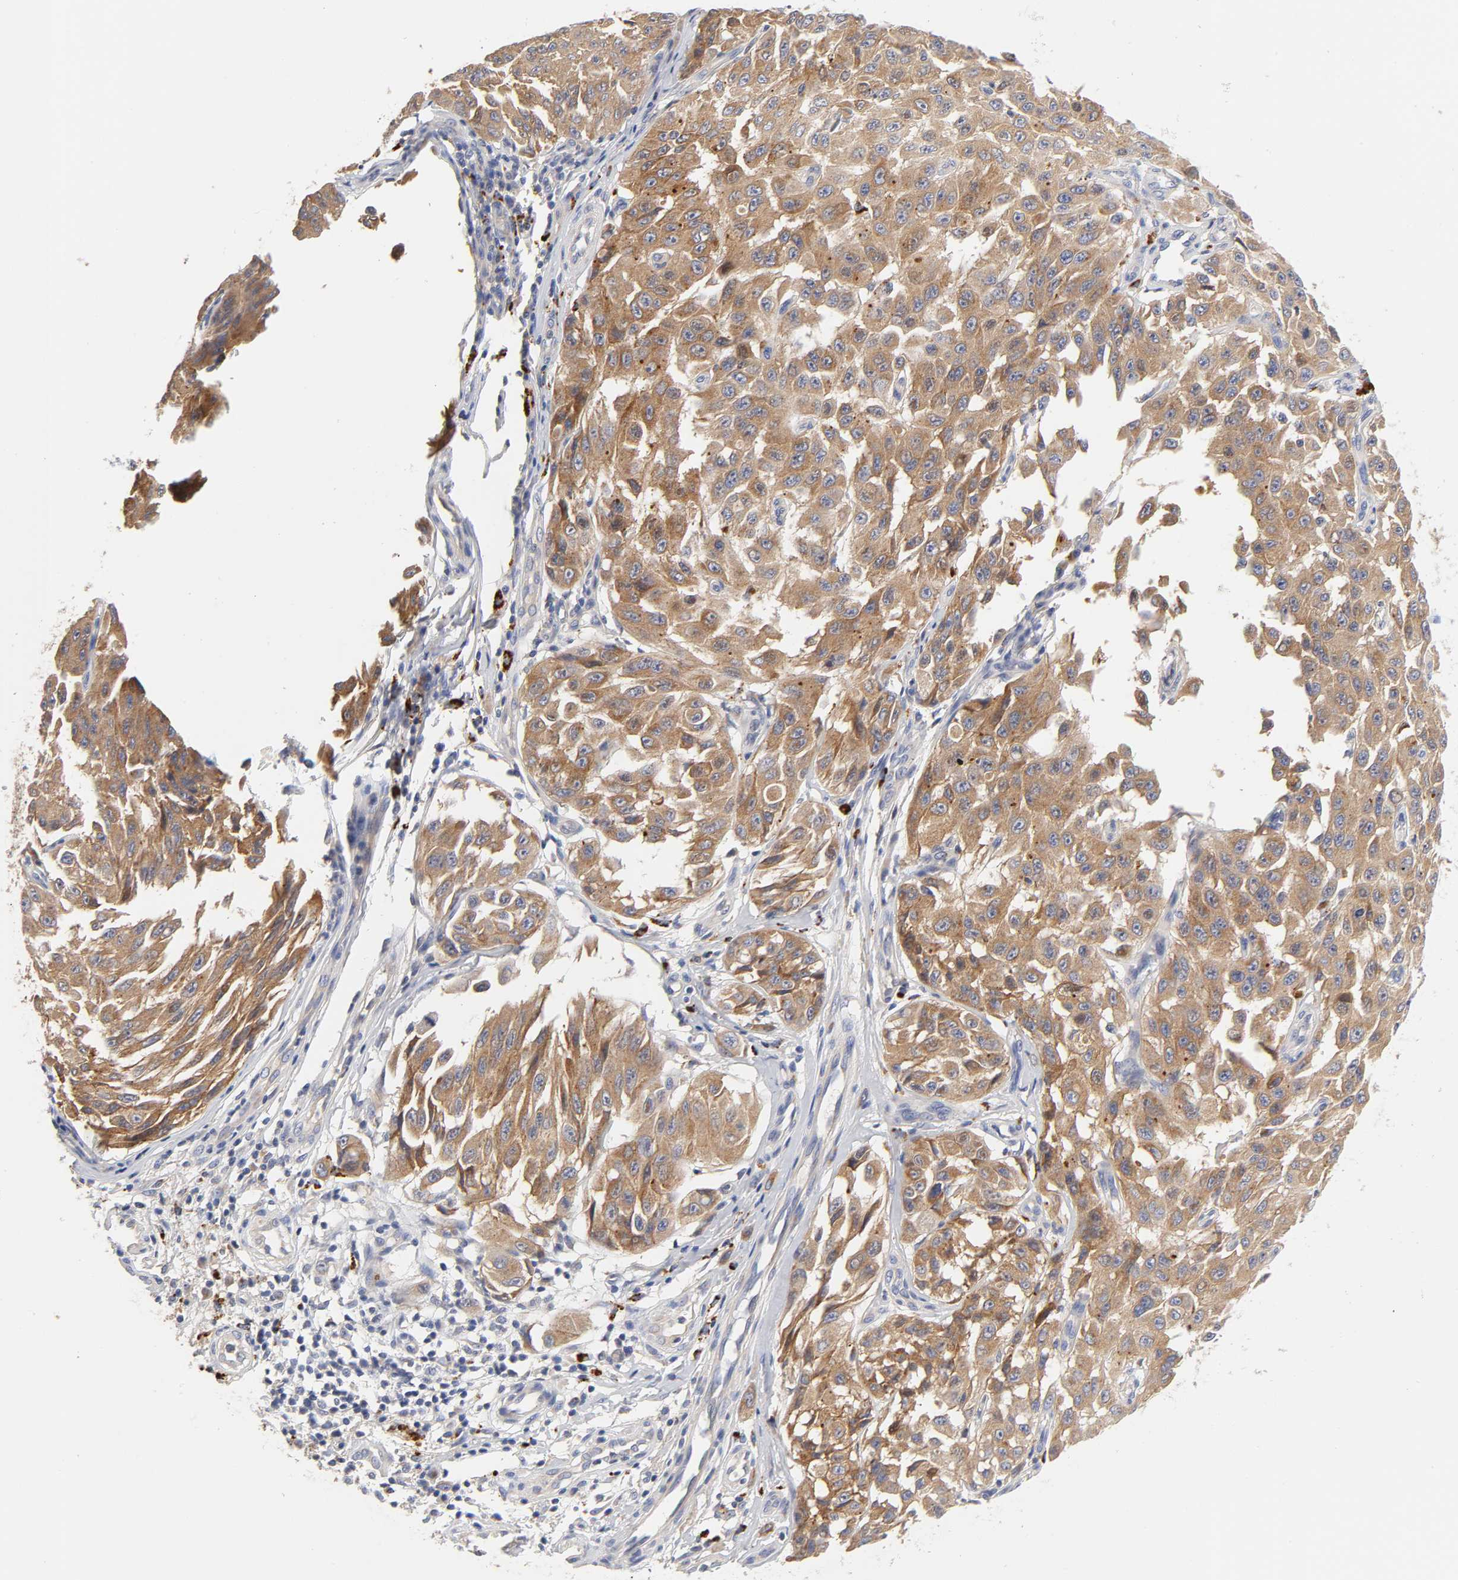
{"staining": {"intensity": "moderate", "quantity": ">75%", "location": "cytoplasmic/membranous"}, "tissue": "melanoma", "cell_type": "Tumor cells", "image_type": "cancer", "snomed": [{"axis": "morphology", "description": "Malignant melanoma, NOS"}, {"axis": "topography", "description": "Skin"}], "caption": "DAB immunohistochemical staining of melanoma demonstrates moderate cytoplasmic/membranous protein positivity in about >75% of tumor cells.", "gene": "C17orf75", "patient": {"sex": "male", "age": 30}}